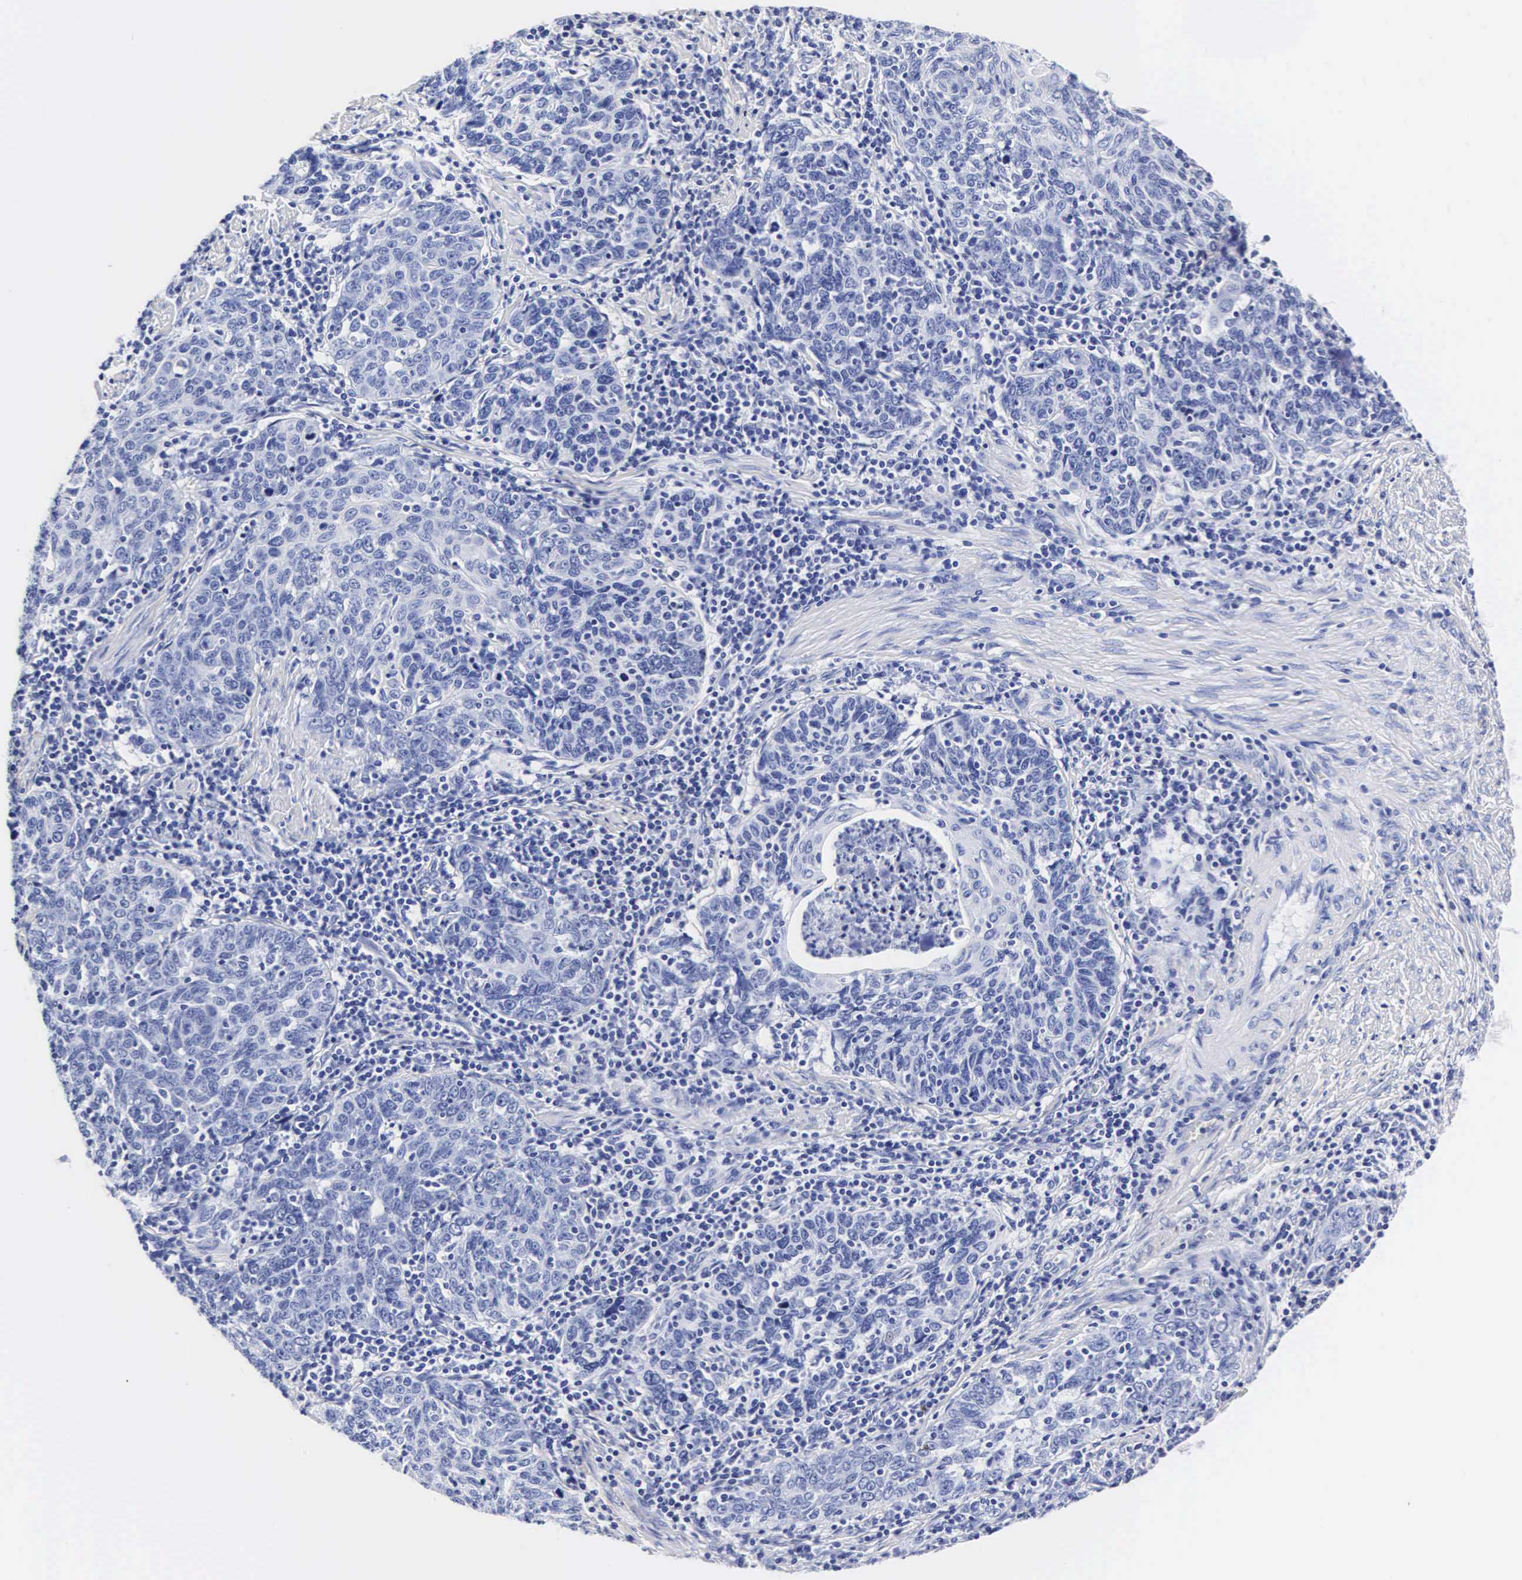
{"staining": {"intensity": "negative", "quantity": "none", "location": "none"}, "tissue": "cervical cancer", "cell_type": "Tumor cells", "image_type": "cancer", "snomed": [{"axis": "morphology", "description": "Squamous cell carcinoma, NOS"}, {"axis": "topography", "description": "Cervix"}], "caption": "Immunohistochemistry image of human squamous cell carcinoma (cervical) stained for a protein (brown), which reveals no positivity in tumor cells.", "gene": "MB", "patient": {"sex": "female", "age": 41}}